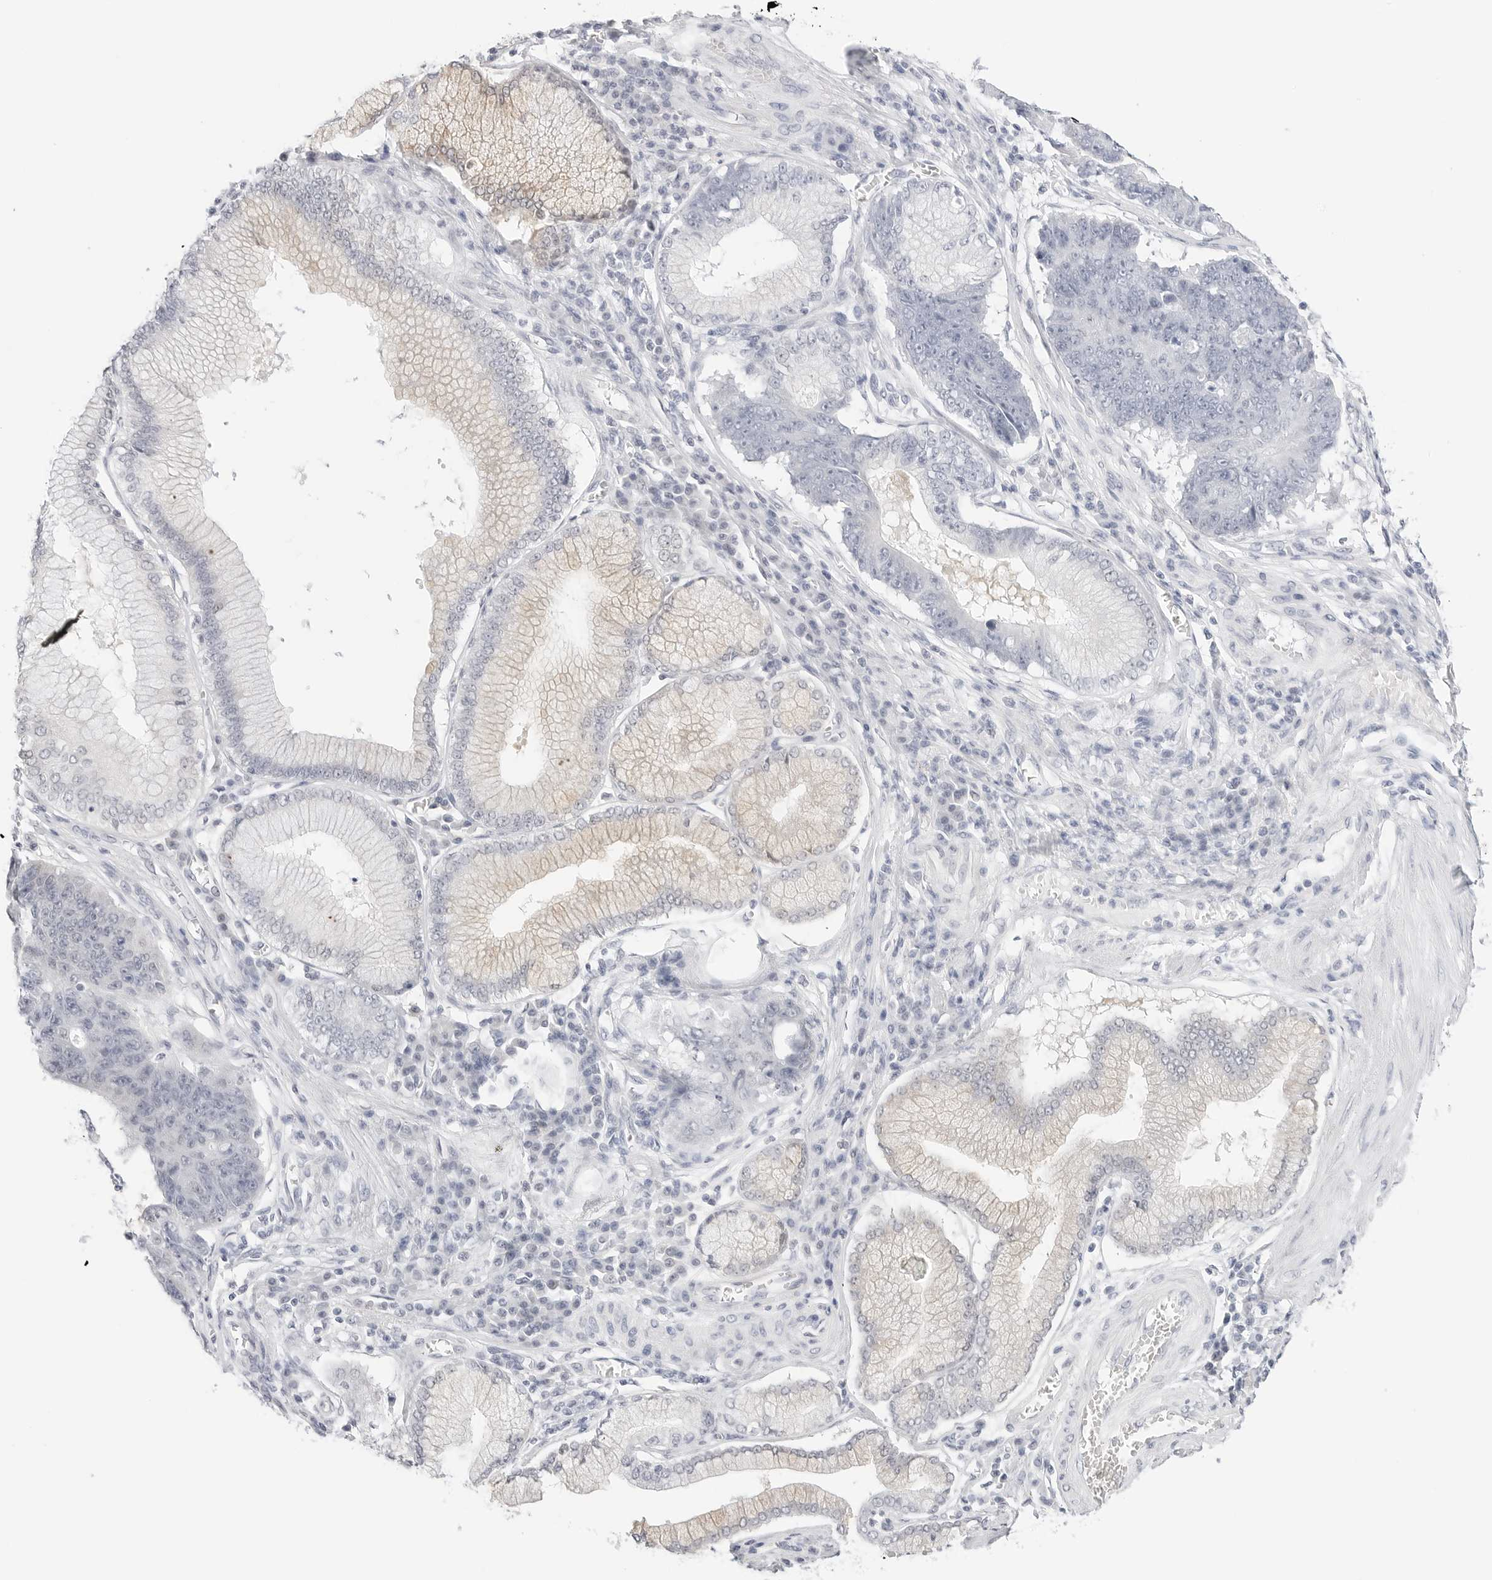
{"staining": {"intensity": "negative", "quantity": "none", "location": "none"}, "tissue": "stomach cancer", "cell_type": "Tumor cells", "image_type": "cancer", "snomed": [{"axis": "morphology", "description": "Adenocarcinoma, NOS"}, {"axis": "topography", "description": "Stomach"}], "caption": "Immunohistochemistry micrograph of neoplastic tissue: stomach cancer (adenocarcinoma) stained with DAB demonstrates no significant protein staining in tumor cells.", "gene": "HMGCS2", "patient": {"sex": "male", "age": 59}}